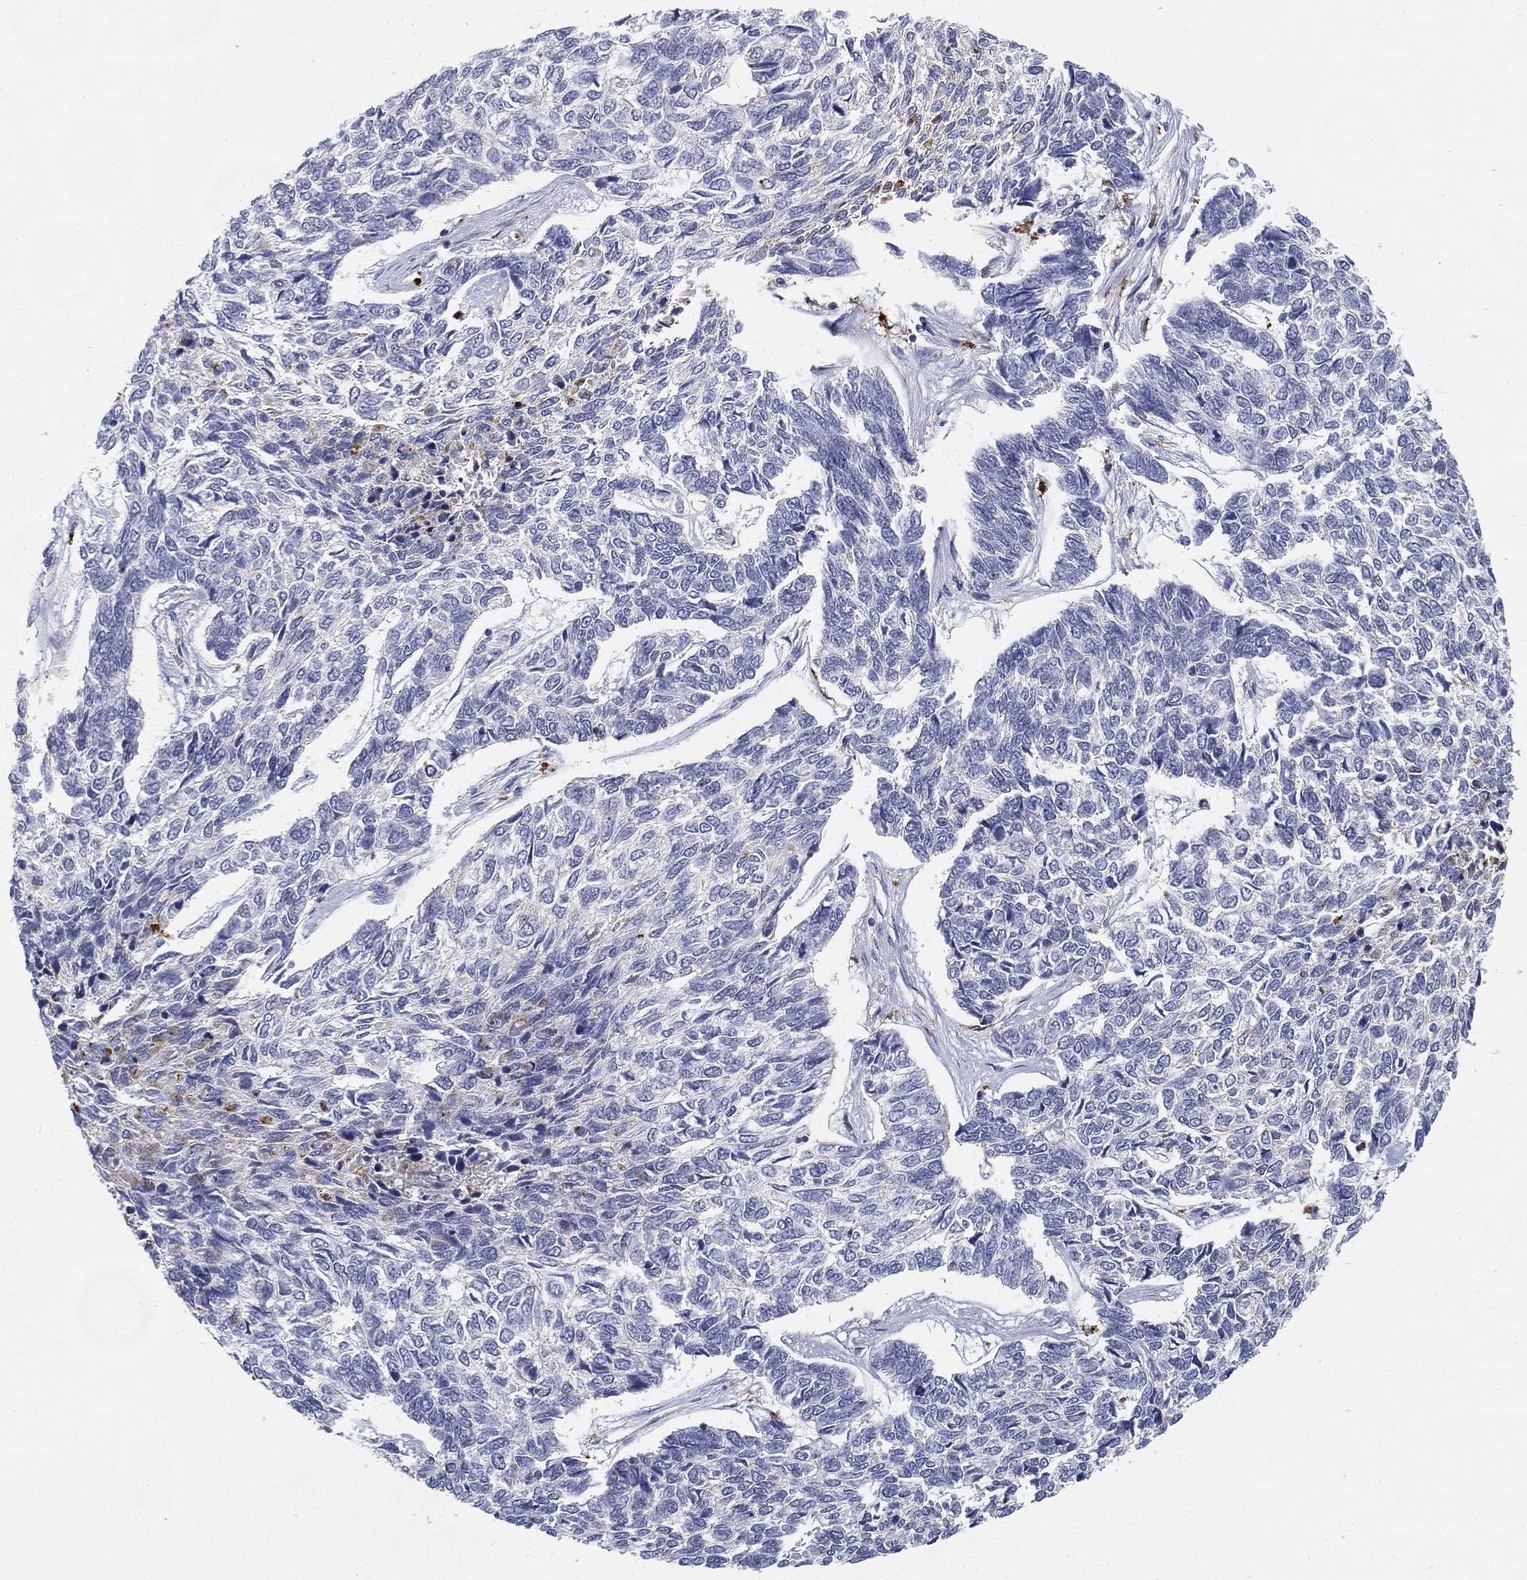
{"staining": {"intensity": "negative", "quantity": "none", "location": "none"}, "tissue": "skin cancer", "cell_type": "Tumor cells", "image_type": "cancer", "snomed": [{"axis": "morphology", "description": "Basal cell carcinoma"}, {"axis": "topography", "description": "Skin"}], "caption": "Protein analysis of skin basal cell carcinoma shows no significant positivity in tumor cells. Brightfield microscopy of immunohistochemistry stained with DAB (3,3'-diaminobenzidine) (brown) and hematoxylin (blue), captured at high magnification.", "gene": "NPC2", "patient": {"sex": "female", "age": 65}}